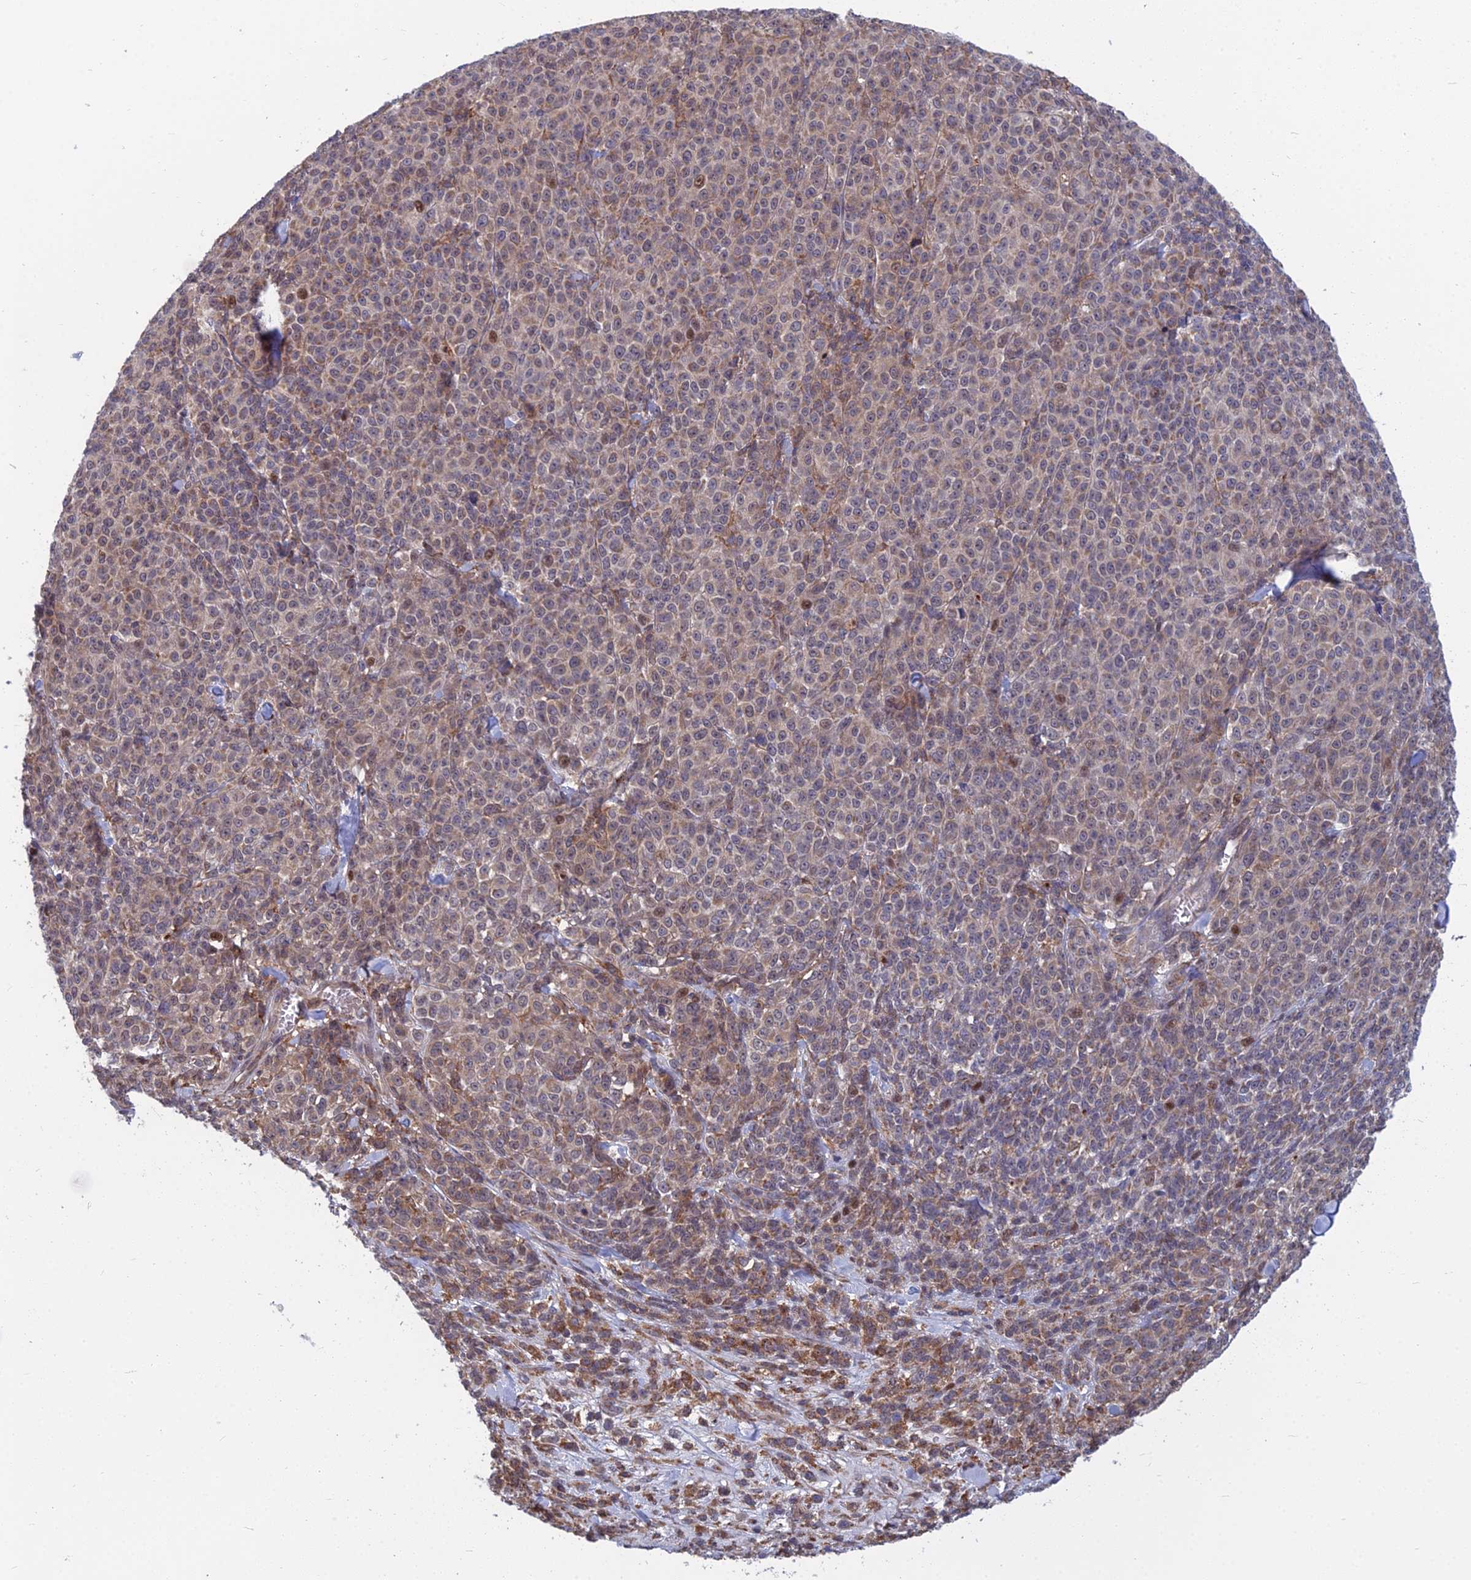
{"staining": {"intensity": "moderate", "quantity": "<25%", "location": "cytoplasmic/membranous,nuclear"}, "tissue": "melanoma", "cell_type": "Tumor cells", "image_type": "cancer", "snomed": [{"axis": "morphology", "description": "Normal tissue, NOS"}, {"axis": "morphology", "description": "Malignant melanoma, NOS"}, {"axis": "topography", "description": "Skin"}], "caption": "Tumor cells show moderate cytoplasmic/membranous and nuclear positivity in about <25% of cells in malignant melanoma.", "gene": "COMMD2", "patient": {"sex": "female", "age": 34}}